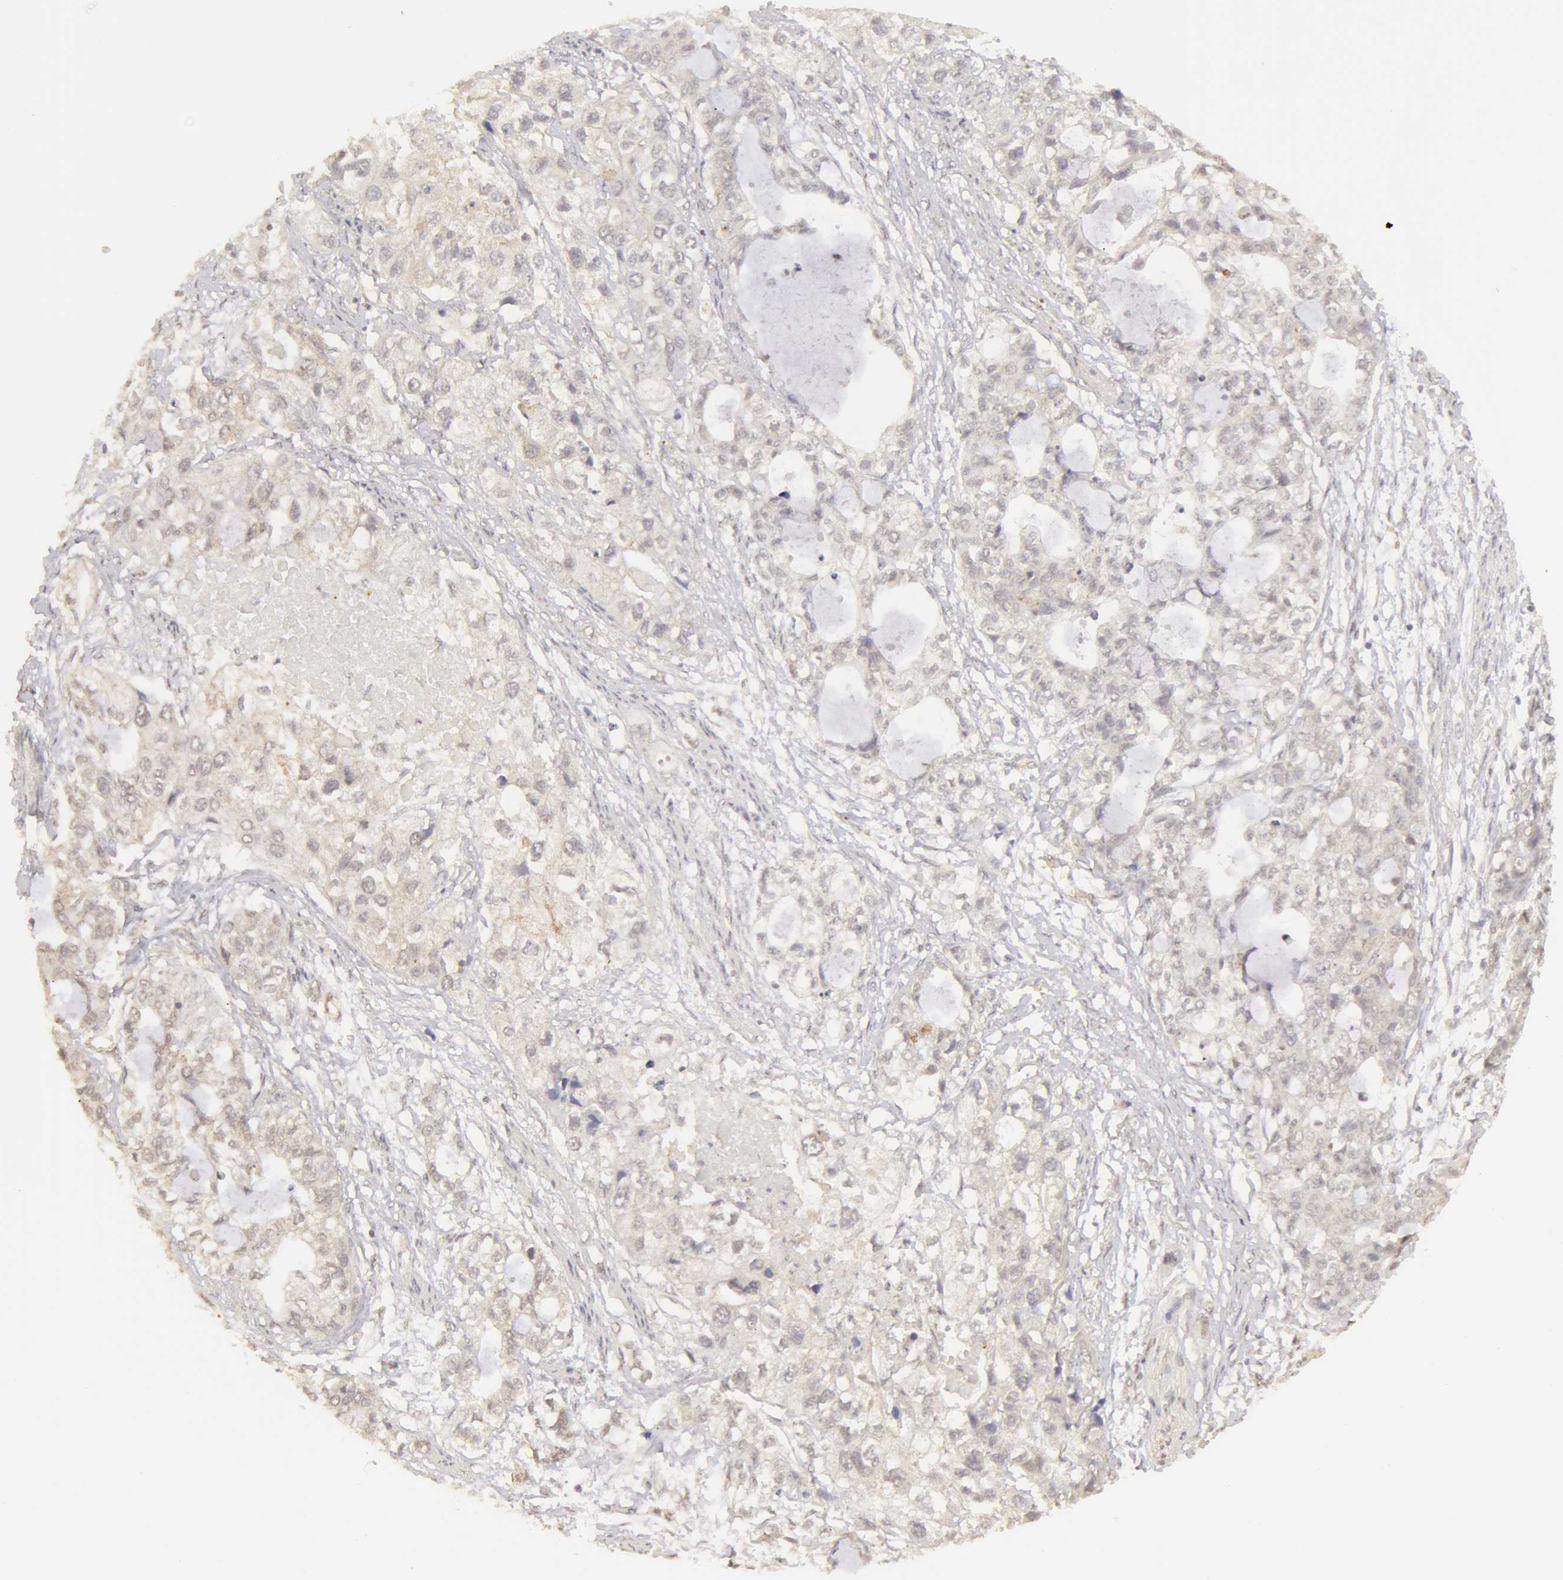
{"staining": {"intensity": "weak", "quantity": "25%-75%", "location": "cytoplasmic/membranous"}, "tissue": "stomach cancer", "cell_type": "Tumor cells", "image_type": "cancer", "snomed": [{"axis": "morphology", "description": "Adenocarcinoma, NOS"}, {"axis": "topography", "description": "Stomach, upper"}], "caption": "The photomicrograph demonstrates a brown stain indicating the presence of a protein in the cytoplasmic/membranous of tumor cells in stomach cancer. (IHC, brightfield microscopy, high magnification).", "gene": "ADAM10", "patient": {"sex": "female", "age": 52}}